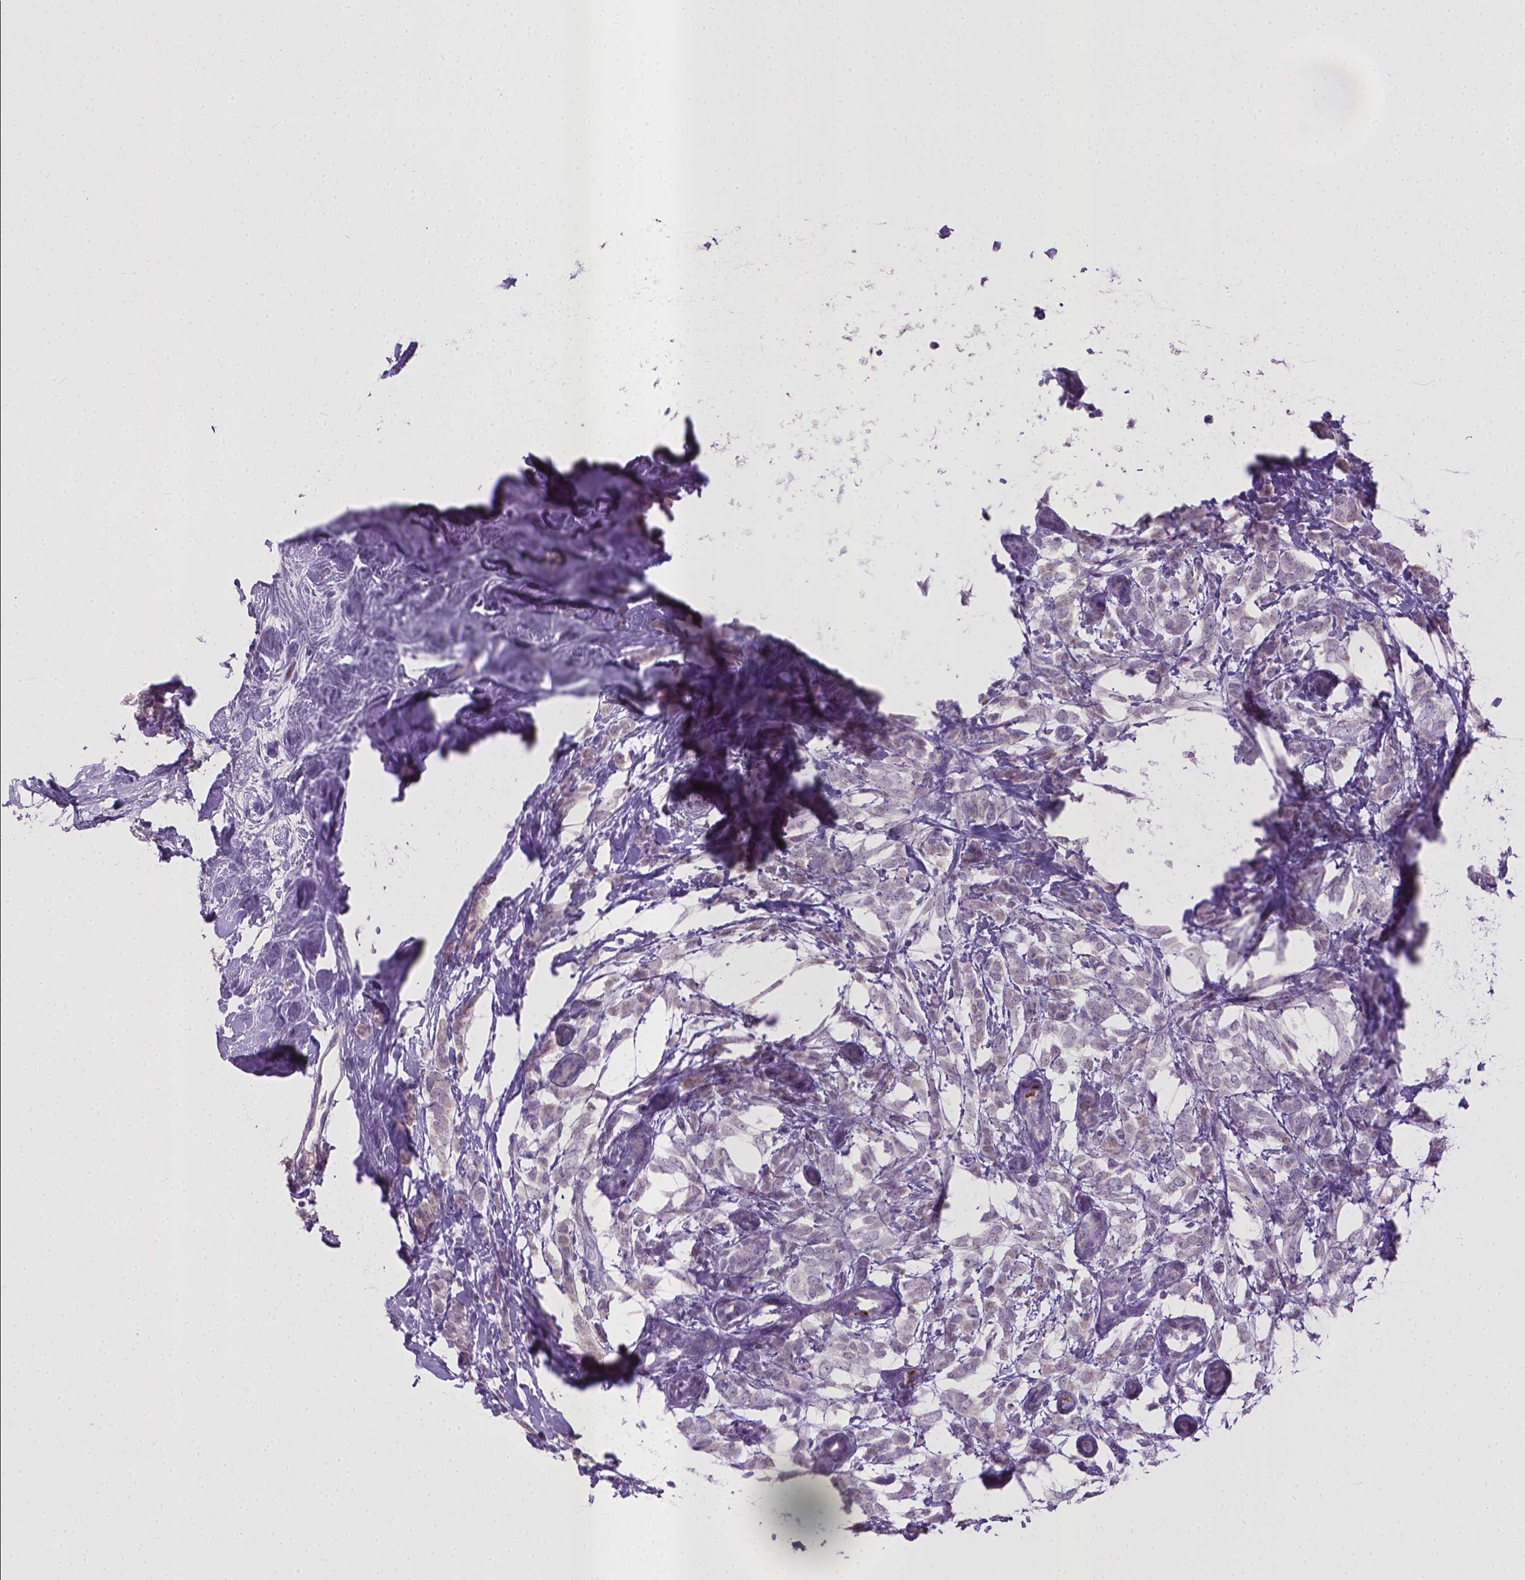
{"staining": {"intensity": "negative", "quantity": "none", "location": "none"}, "tissue": "breast cancer", "cell_type": "Tumor cells", "image_type": "cancer", "snomed": [{"axis": "morphology", "description": "Lobular carcinoma"}, {"axis": "topography", "description": "Breast"}], "caption": "Breast cancer (lobular carcinoma) was stained to show a protein in brown. There is no significant expression in tumor cells. (DAB (3,3'-diaminobenzidine) immunohistochemistry visualized using brightfield microscopy, high magnification).", "gene": "KMO", "patient": {"sex": "female", "age": 49}}